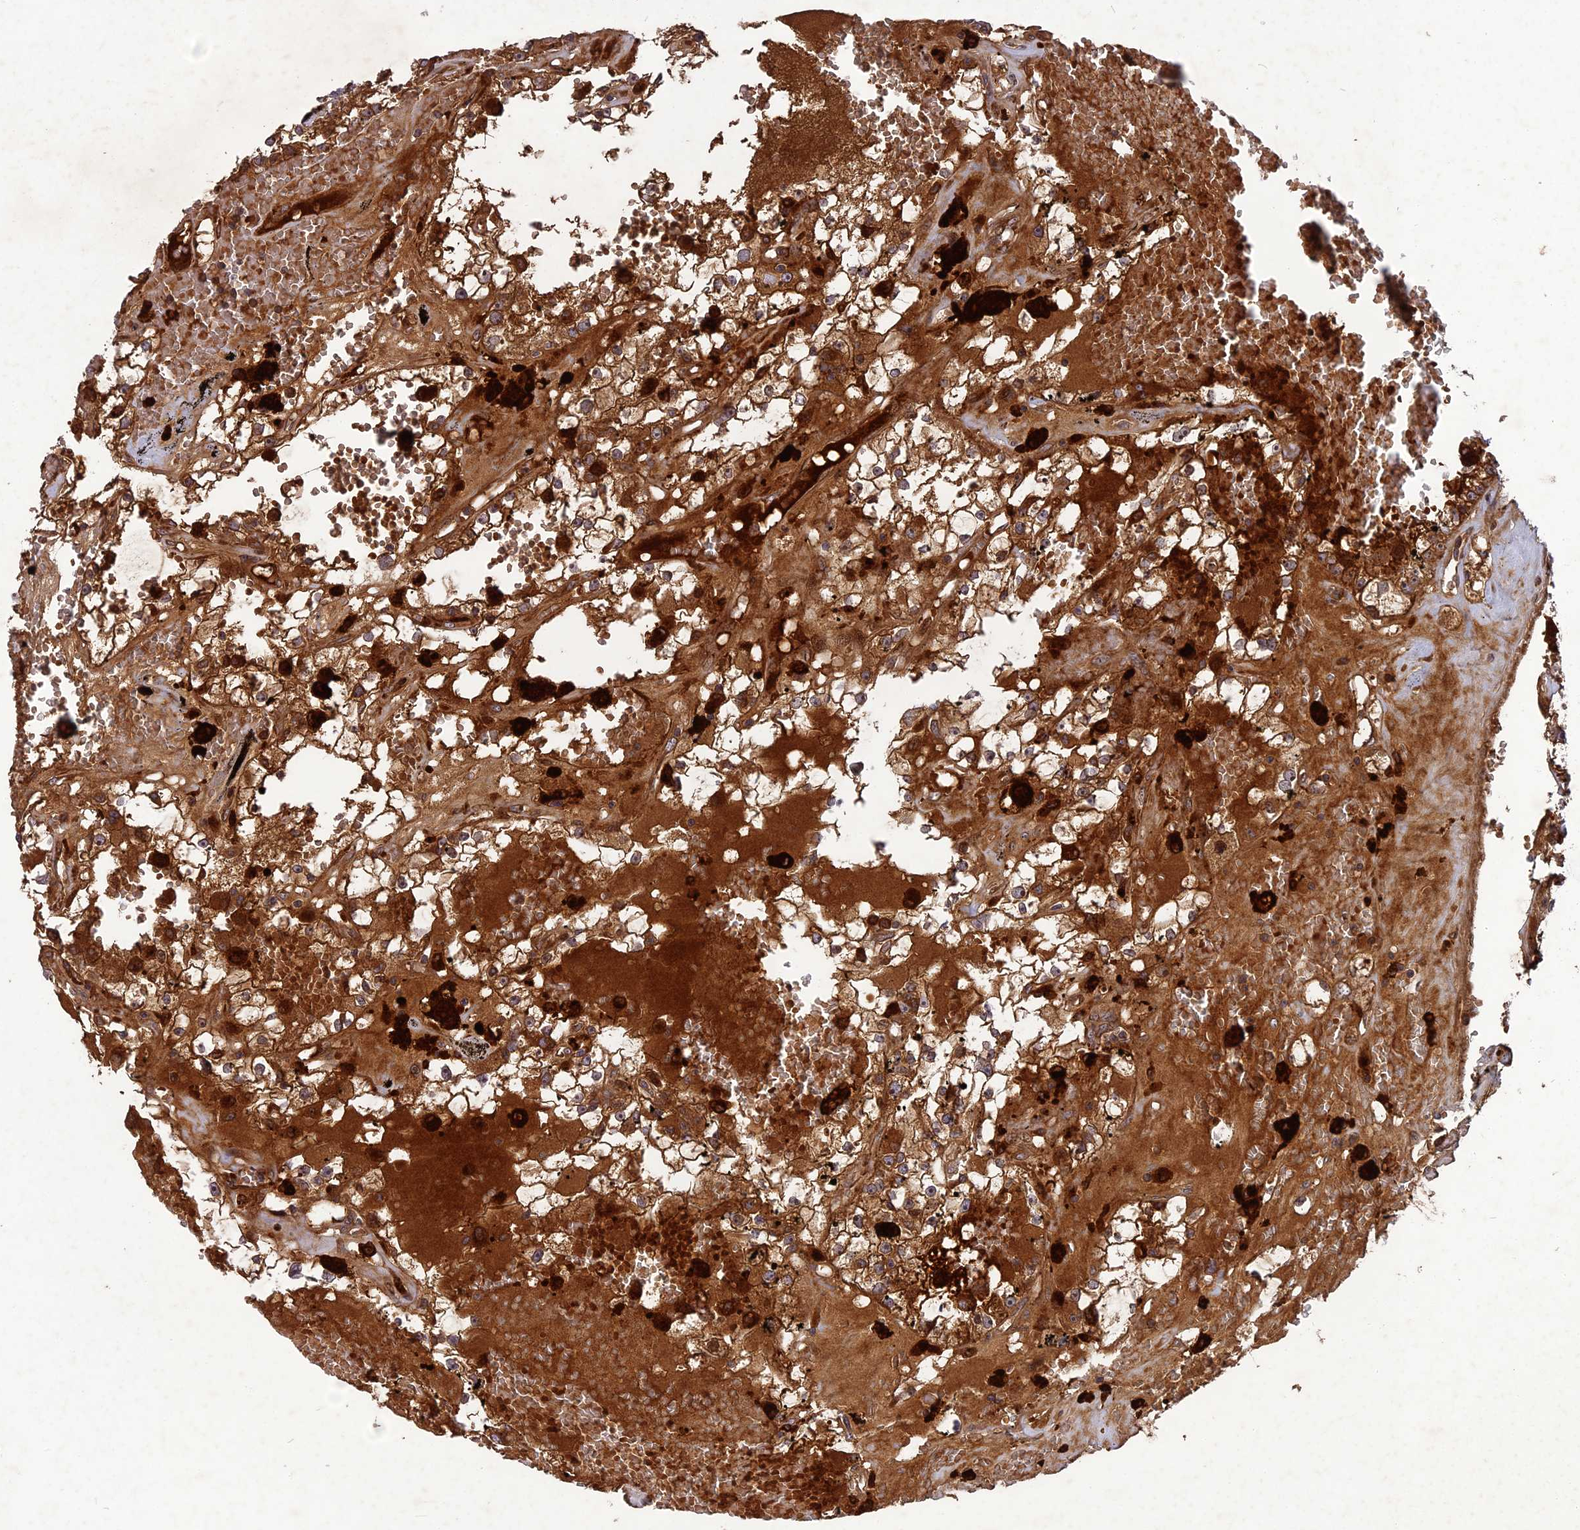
{"staining": {"intensity": "moderate", "quantity": ">75%", "location": "cytoplasmic/membranous"}, "tissue": "renal cancer", "cell_type": "Tumor cells", "image_type": "cancer", "snomed": [{"axis": "morphology", "description": "Adenocarcinoma, NOS"}, {"axis": "topography", "description": "Kidney"}], "caption": "There is medium levels of moderate cytoplasmic/membranous staining in tumor cells of adenocarcinoma (renal), as demonstrated by immunohistochemical staining (brown color).", "gene": "TMUB2", "patient": {"sex": "male", "age": 56}}